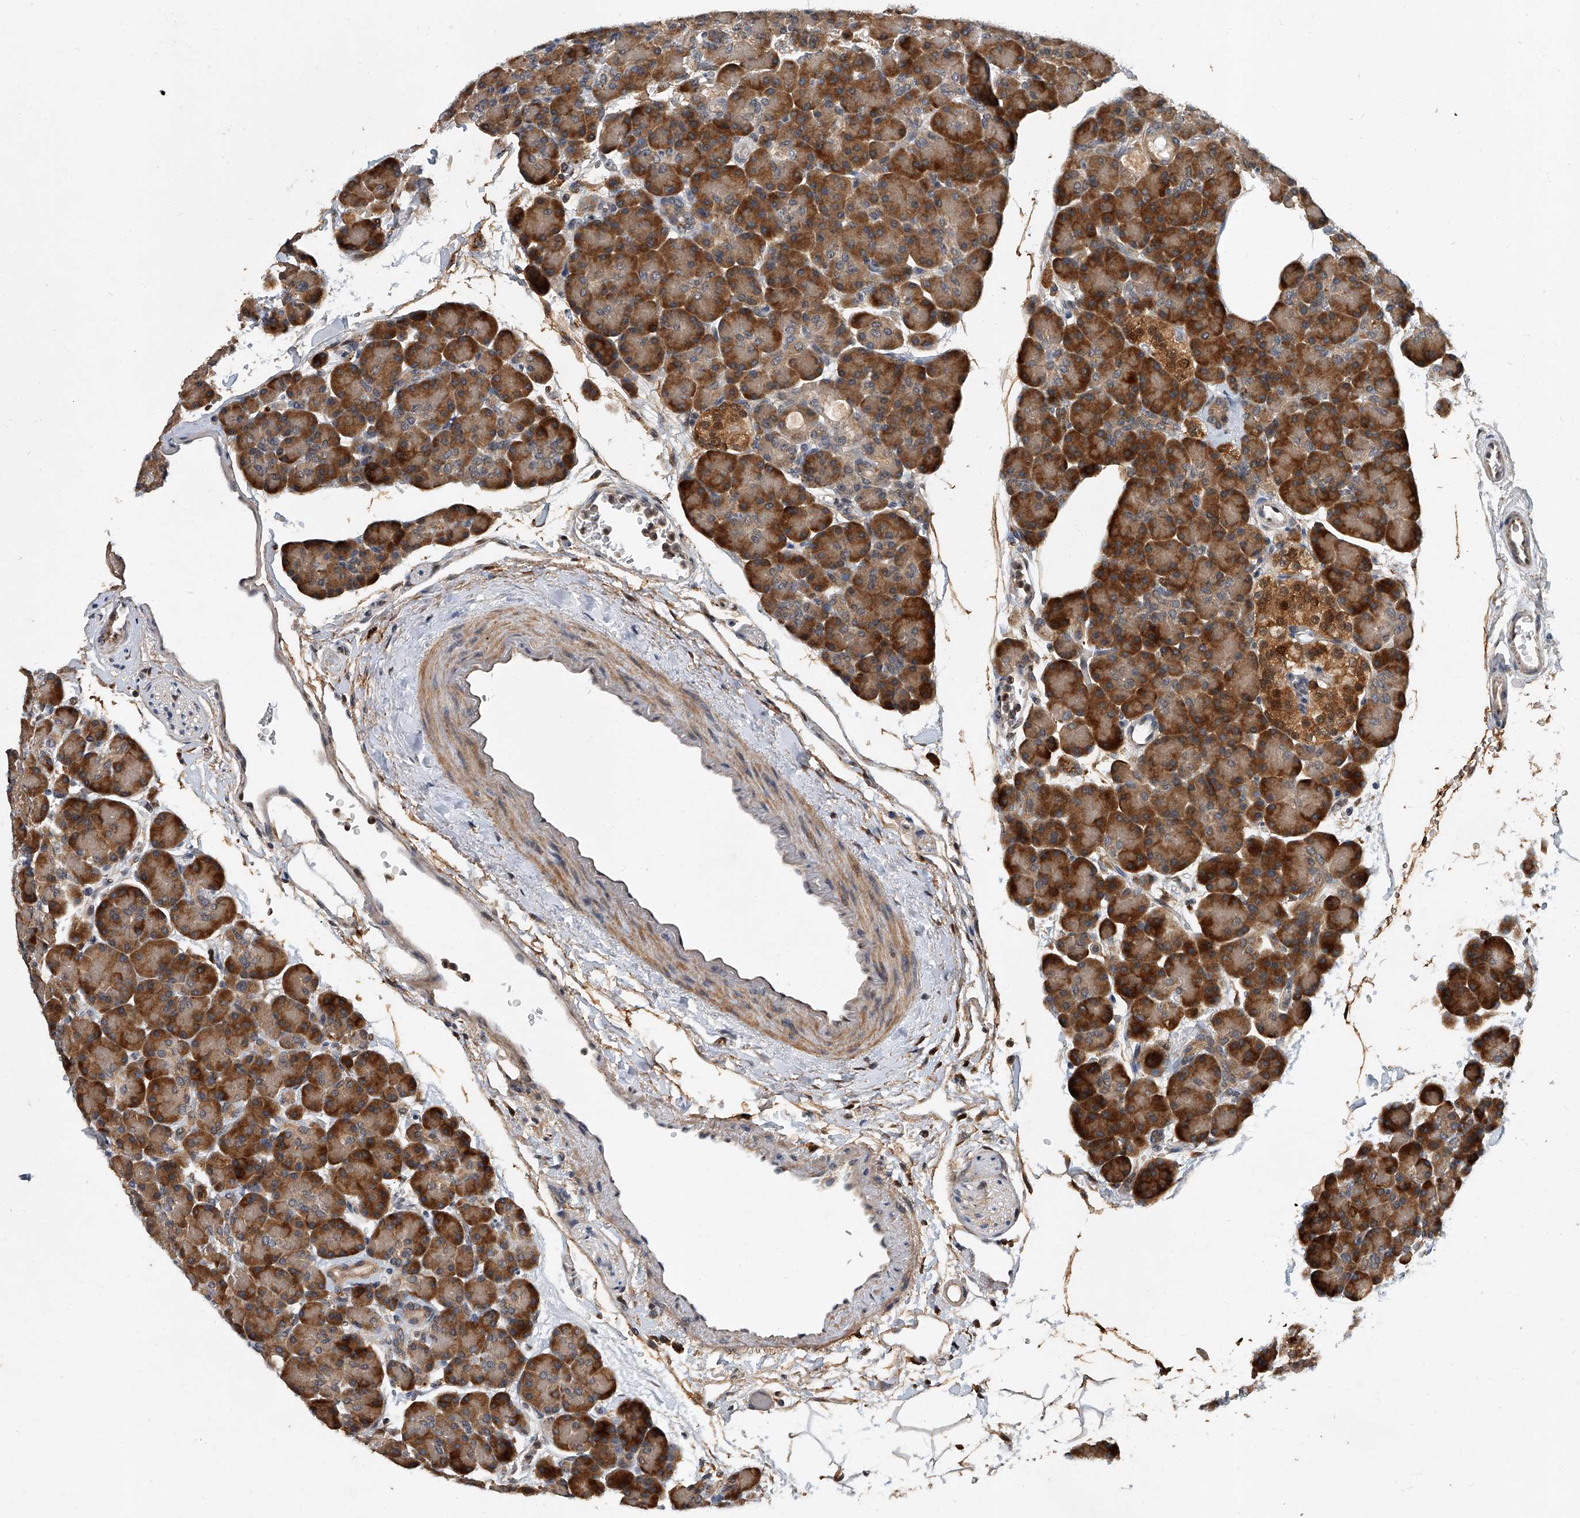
{"staining": {"intensity": "strong", "quantity": "25%-75%", "location": "cytoplasmic/membranous"}, "tissue": "pancreas", "cell_type": "Exocrine glandular cells", "image_type": "normal", "snomed": [{"axis": "morphology", "description": "Normal tissue, NOS"}, {"axis": "topography", "description": "Pancreas"}], "caption": "The photomicrograph shows a brown stain indicating the presence of a protein in the cytoplasmic/membranous of exocrine glandular cells in pancreas.", "gene": "JAG2", "patient": {"sex": "female", "age": 43}}